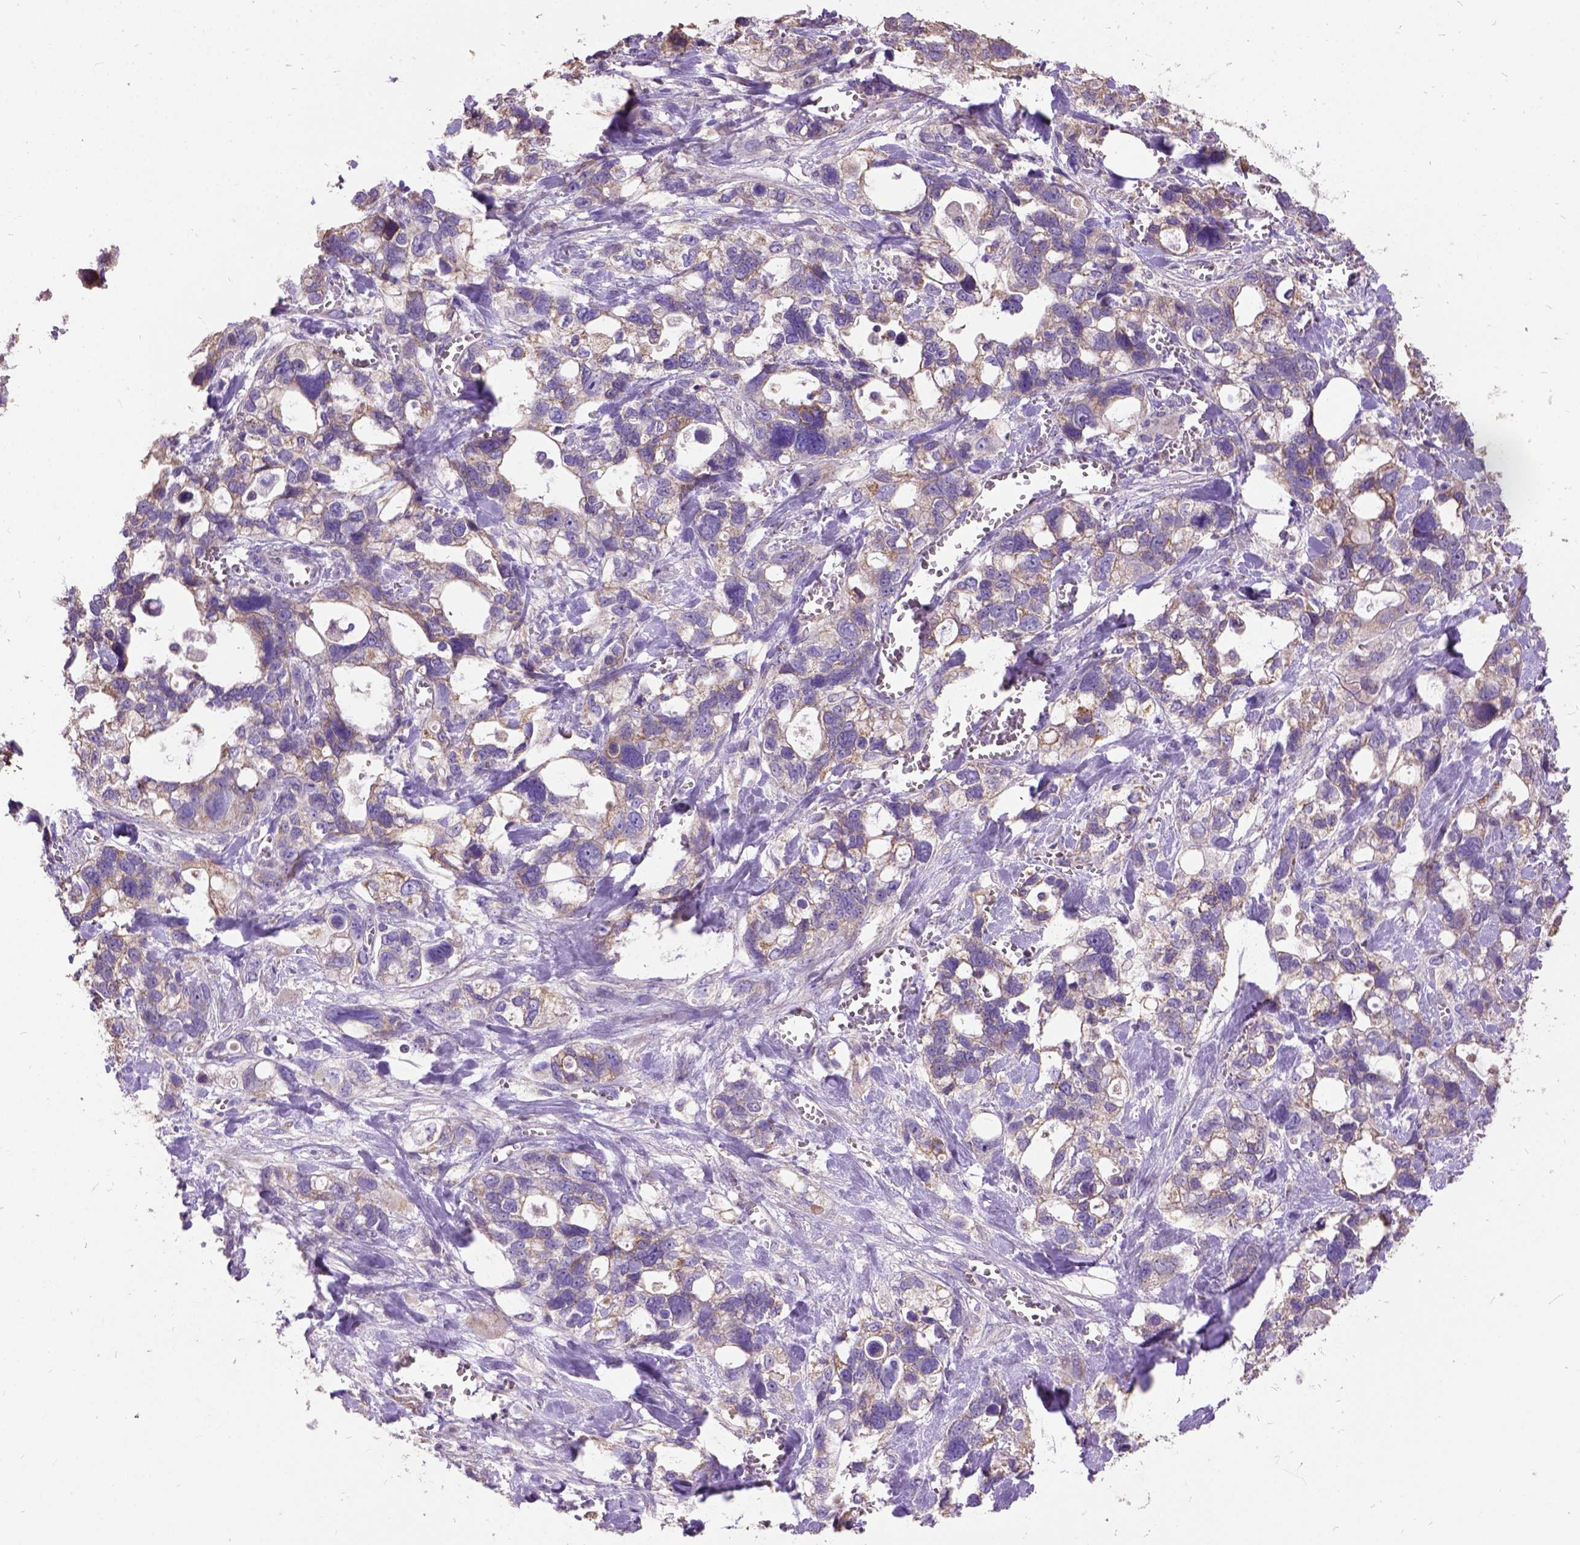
{"staining": {"intensity": "moderate", "quantity": "<25%", "location": "cytoplasmic/membranous"}, "tissue": "stomach cancer", "cell_type": "Tumor cells", "image_type": "cancer", "snomed": [{"axis": "morphology", "description": "Adenocarcinoma, NOS"}, {"axis": "topography", "description": "Stomach, upper"}], "caption": "Immunohistochemistry (IHC) image of stomach cancer stained for a protein (brown), which displays low levels of moderate cytoplasmic/membranous staining in approximately <25% of tumor cells.", "gene": "DQX1", "patient": {"sex": "female", "age": 81}}